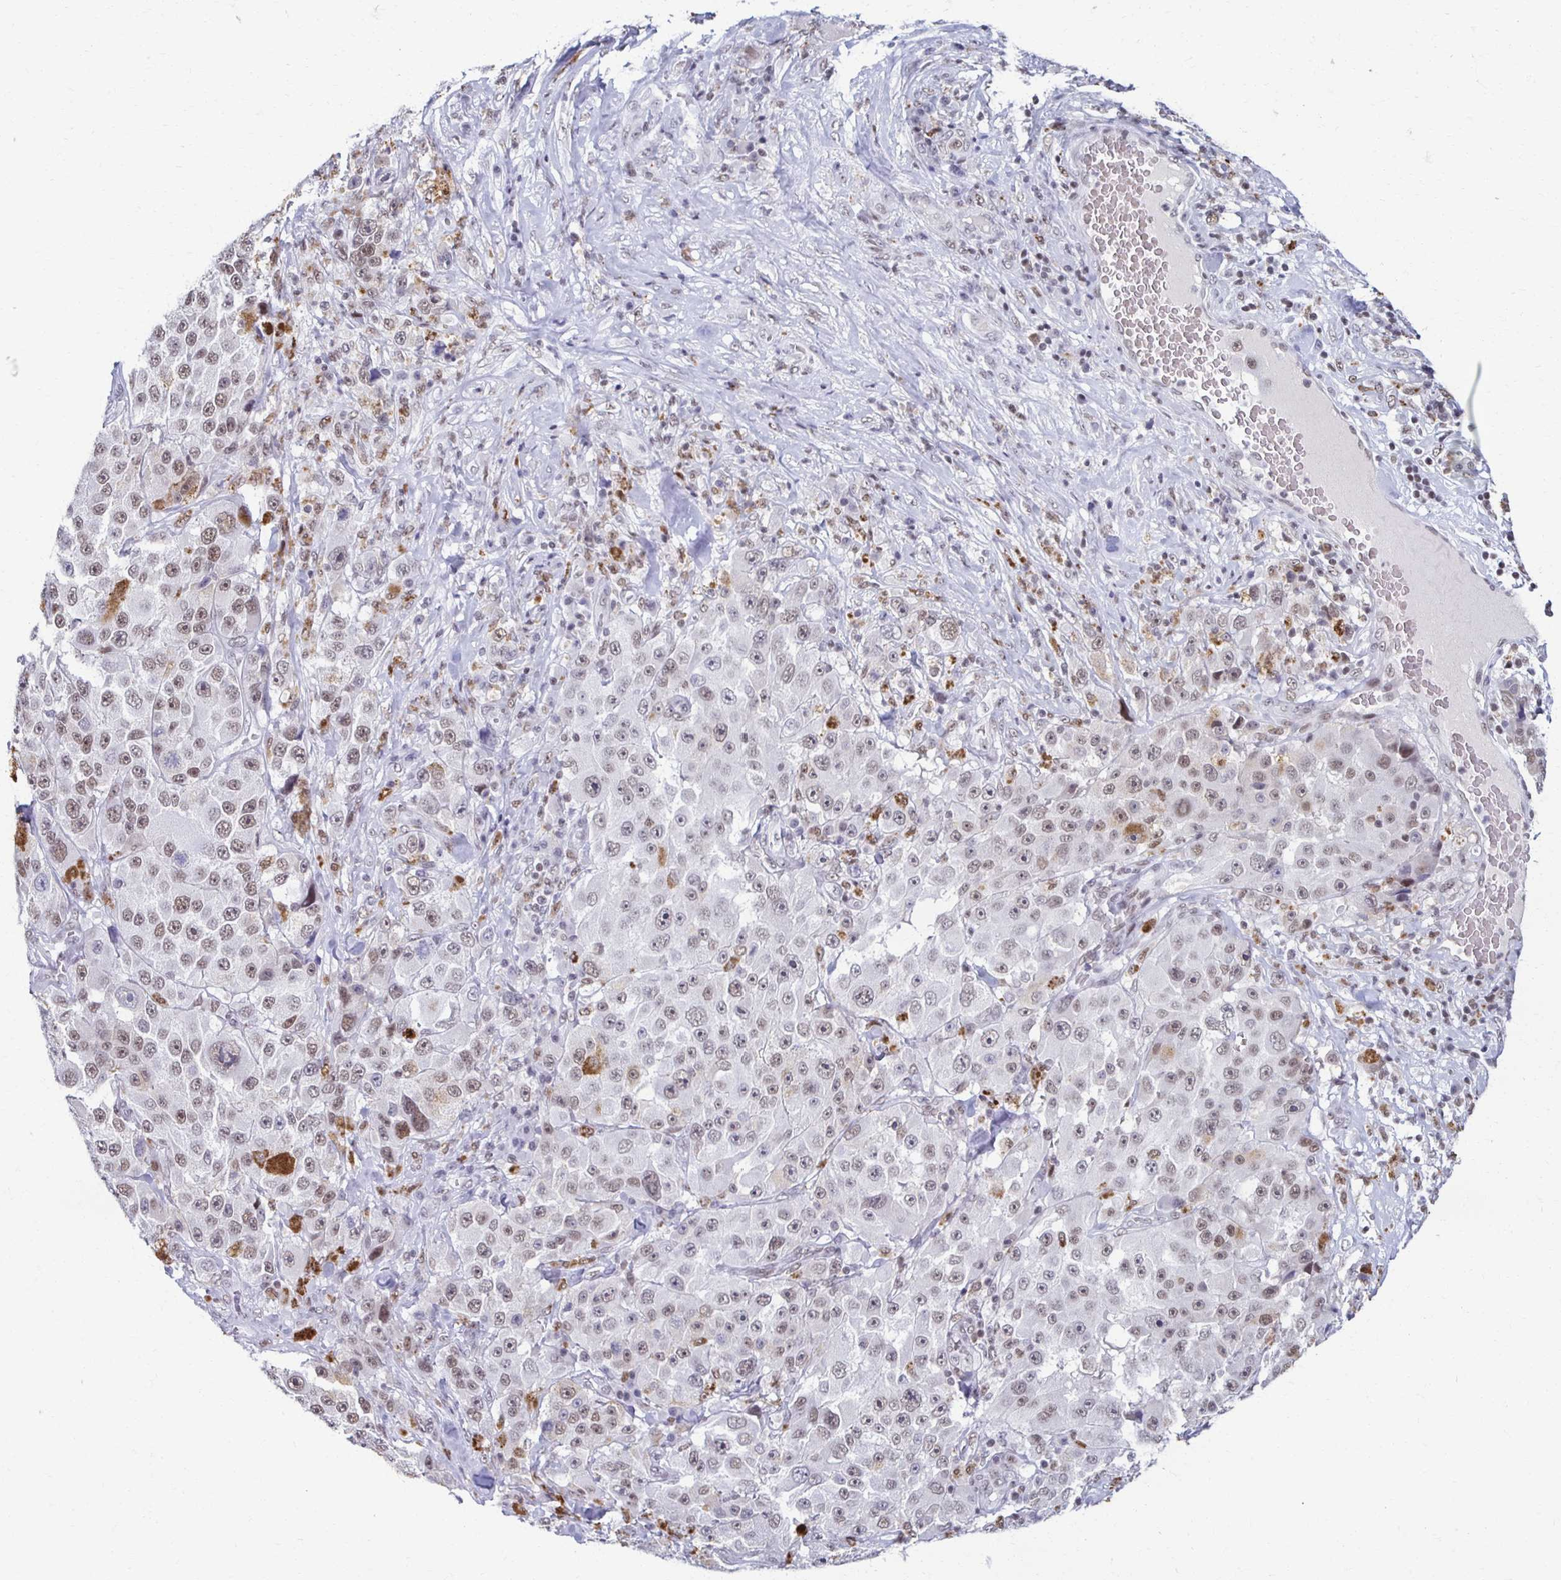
{"staining": {"intensity": "weak", "quantity": "25%-75%", "location": "nuclear"}, "tissue": "melanoma", "cell_type": "Tumor cells", "image_type": "cancer", "snomed": [{"axis": "morphology", "description": "Malignant melanoma, Metastatic site"}, {"axis": "topography", "description": "Lymph node"}], "caption": "An image of malignant melanoma (metastatic site) stained for a protein reveals weak nuclear brown staining in tumor cells. (DAB = brown stain, brightfield microscopy at high magnification).", "gene": "IRF7", "patient": {"sex": "male", "age": 62}}